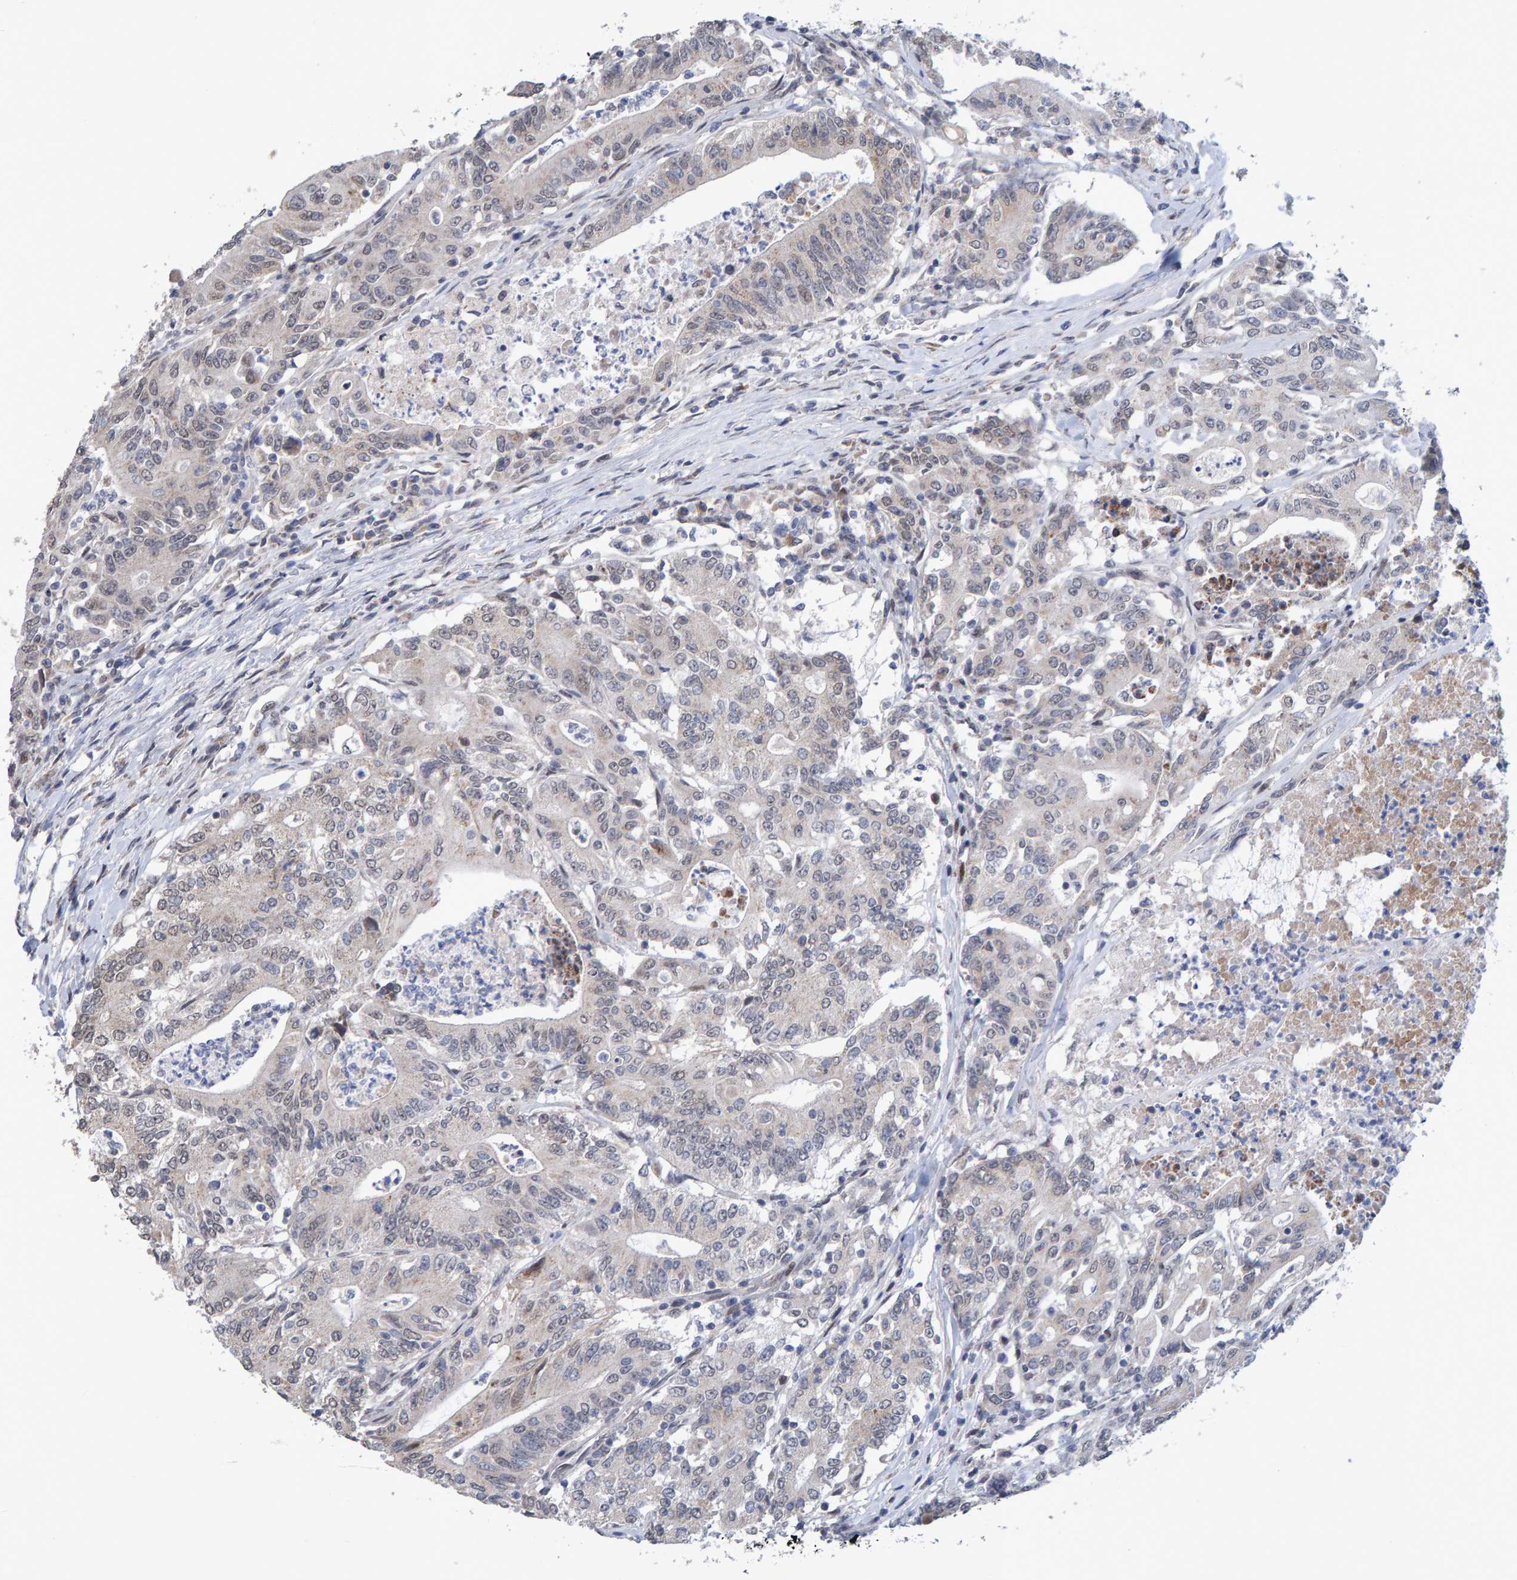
{"staining": {"intensity": "weak", "quantity": "<25%", "location": "cytoplasmic/membranous"}, "tissue": "colorectal cancer", "cell_type": "Tumor cells", "image_type": "cancer", "snomed": [{"axis": "morphology", "description": "Adenocarcinoma, NOS"}, {"axis": "topography", "description": "Colon"}], "caption": "This is a image of immunohistochemistry staining of colorectal cancer (adenocarcinoma), which shows no positivity in tumor cells.", "gene": "USP43", "patient": {"sex": "female", "age": 77}}